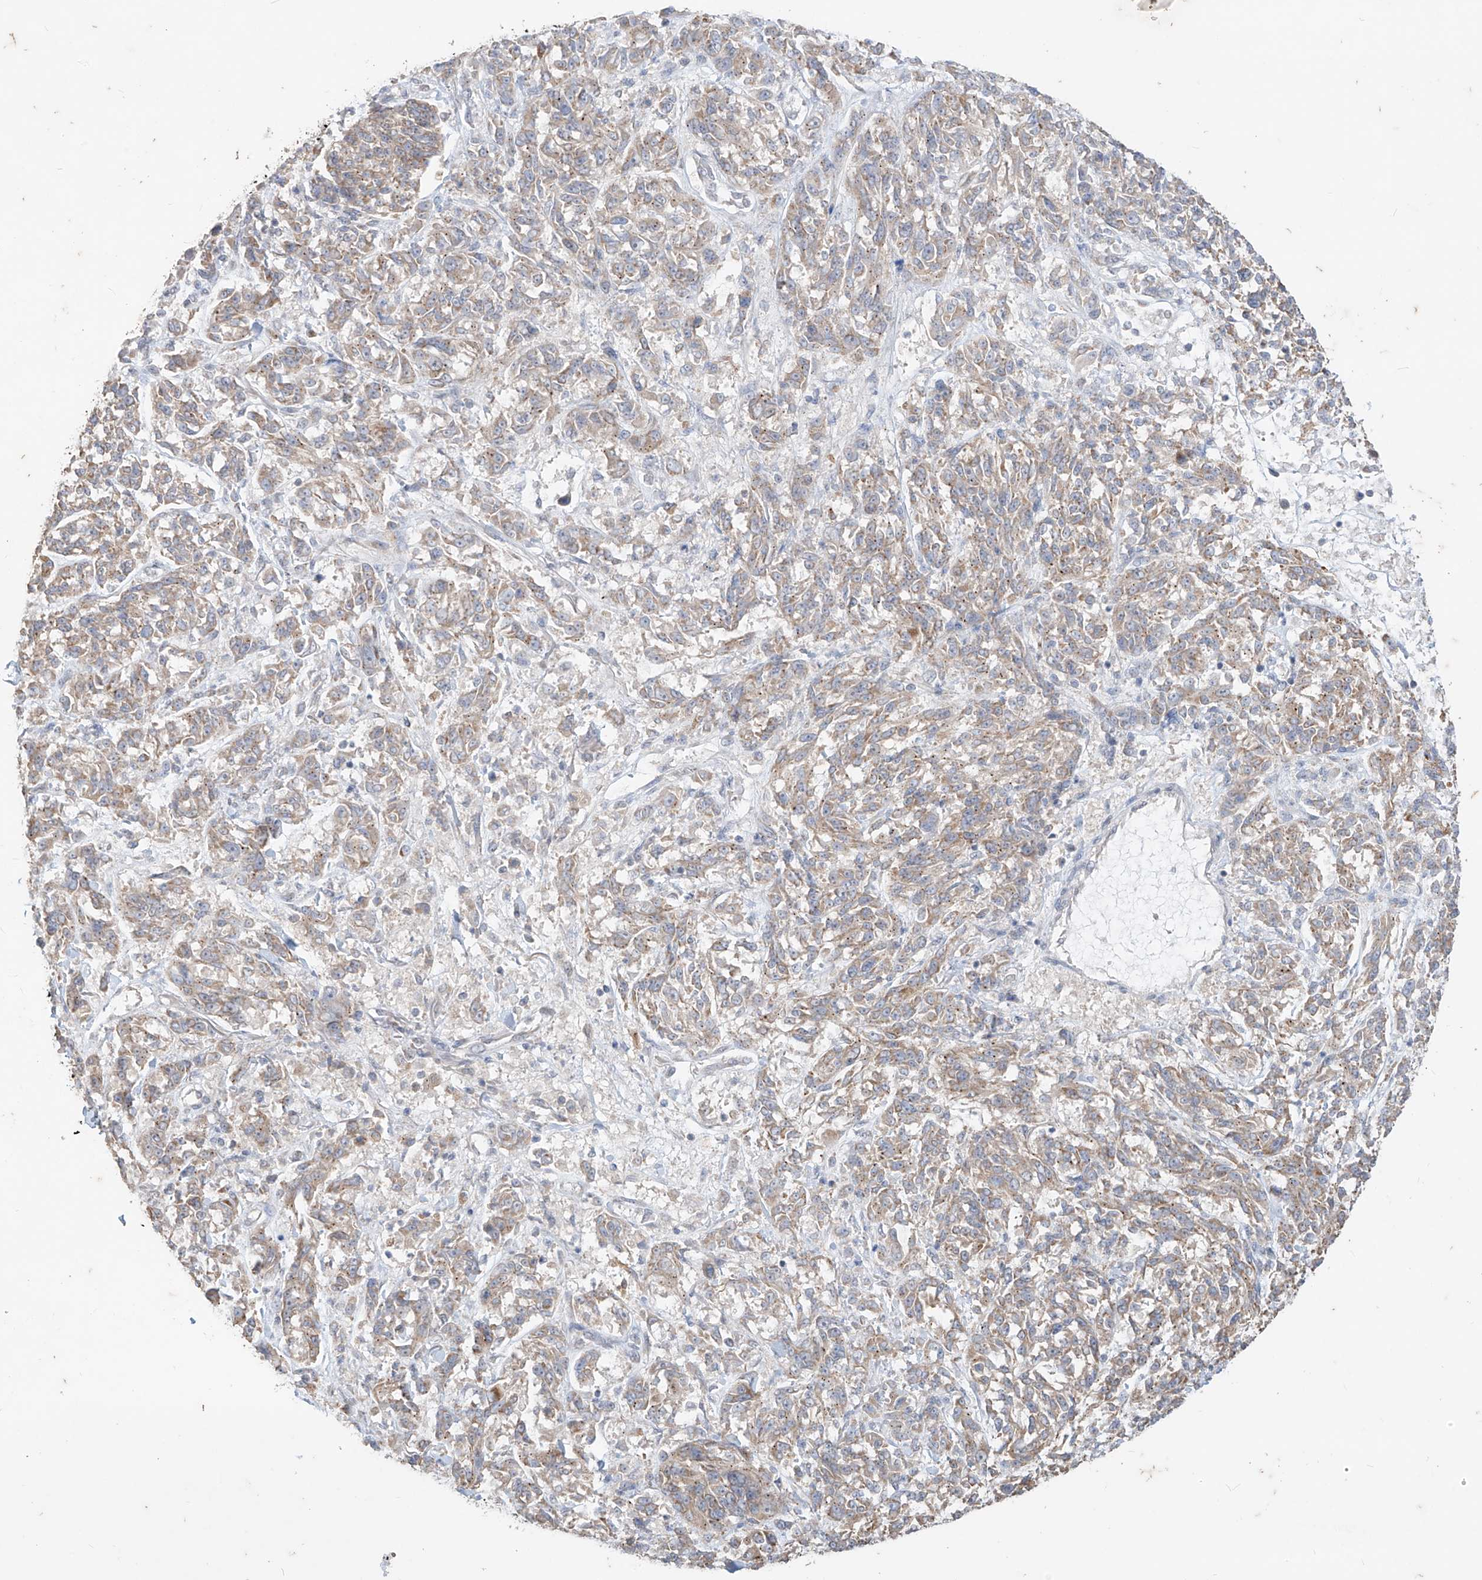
{"staining": {"intensity": "weak", "quantity": ">75%", "location": "cytoplasmic/membranous"}, "tissue": "melanoma", "cell_type": "Tumor cells", "image_type": "cancer", "snomed": [{"axis": "morphology", "description": "Malignant melanoma, NOS"}, {"axis": "topography", "description": "Skin"}], "caption": "The image displays immunohistochemical staining of melanoma. There is weak cytoplasmic/membranous positivity is identified in approximately >75% of tumor cells.", "gene": "MTUS2", "patient": {"sex": "male", "age": 53}}